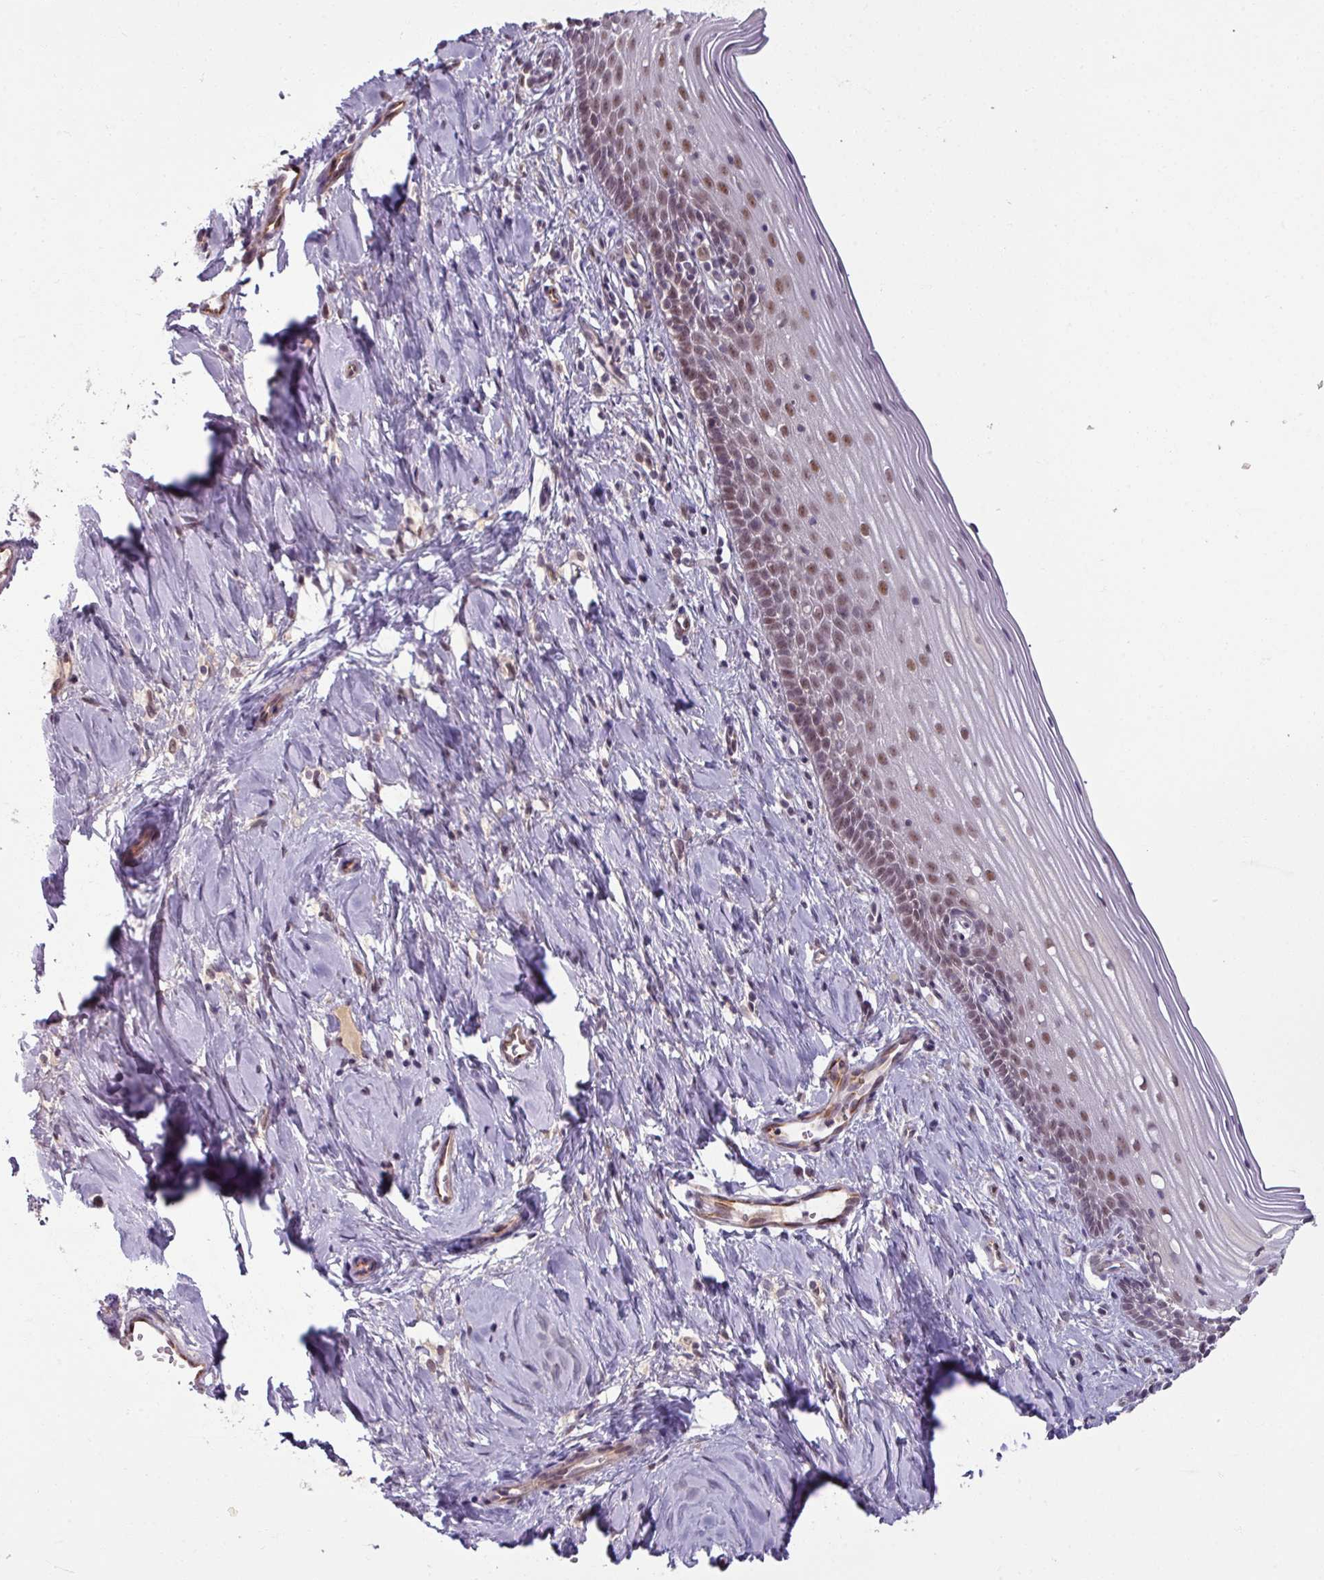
{"staining": {"intensity": "moderate", "quantity": "25%-75%", "location": "nuclear"}, "tissue": "cervix", "cell_type": "Glandular cells", "image_type": "normal", "snomed": [{"axis": "morphology", "description": "Normal tissue, NOS"}, {"axis": "topography", "description": "Cervix"}], "caption": "Cervix was stained to show a protein in brown. There is medium levels of moderate nuclear expression in about 25%-75% of glandular cells.", "gene": "UVSSA", "patient": {"sex": "female", "age": 44}}